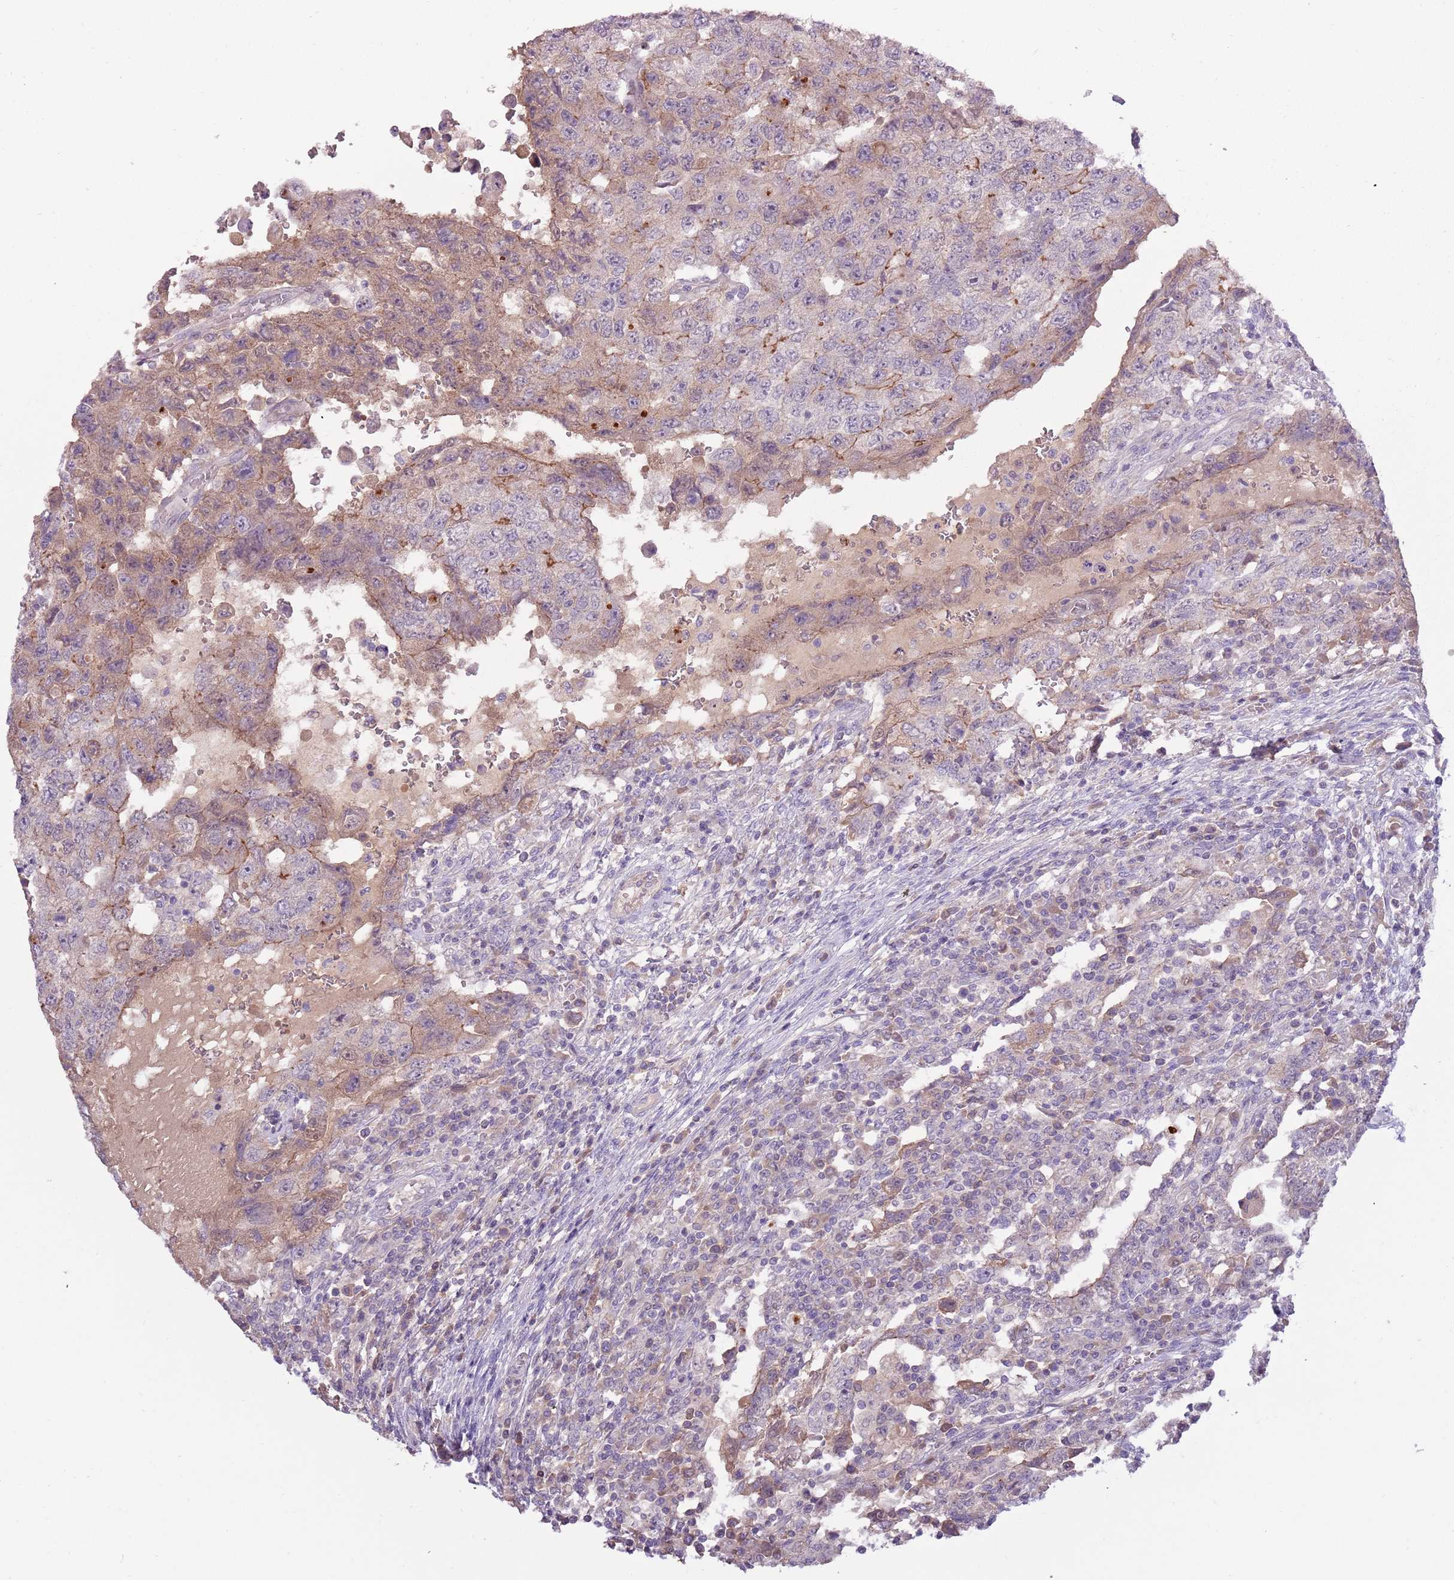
{"staining": {"intensity": "moderate", "quantity": "<25%", "location": "cytoplasmic/membranous"}, "tissue": "testis cancer", "cell_type": "Tumor cells", "image_type": "cancer", "snomed": [{"axis": "morphology", "description": "Carcinoma, Embryonal, NOS"}, {"axis": "topography", "description": "Testis"}], "caption": "Immunohistochemical staining of testis embryonal carcinoma demonstrates moderate cytoplasmic/membranous protein staining in approximately <25% of tumor cells.", "gene": "SHROOM3", "patient": {"sex": "male", "age": 26}}